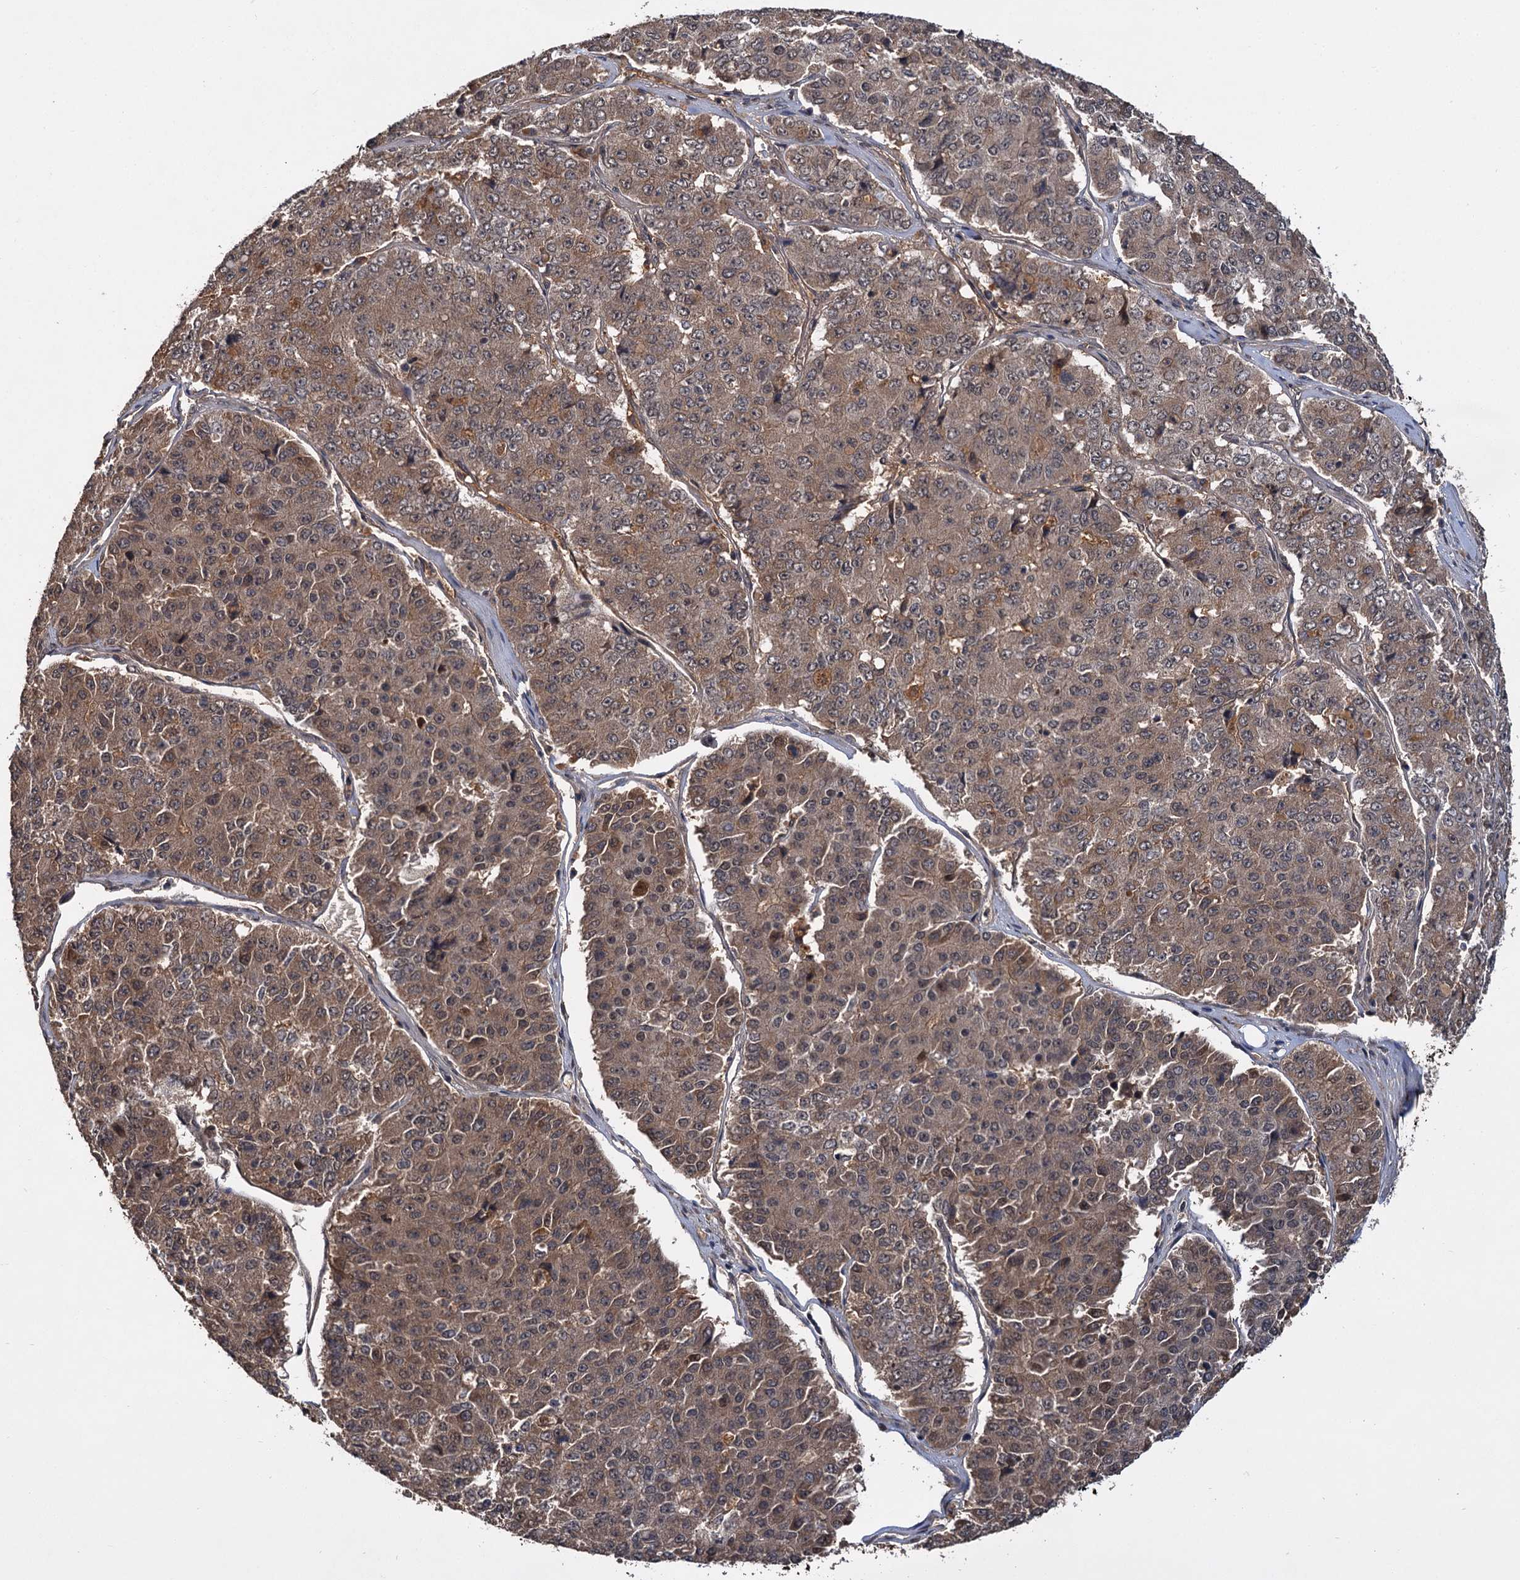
{"staining": {"intensity": "moderate", "quantity": ">75%", "location": "cytoplasmic/membranous,nuclear"}, "tissue": "pancreatic cancer", "cell_type": "Tumor cells", "image_type": "cancer", "snomed": [{"axis": "morphology", "description": "Adenocarcinoma, NOS"}, {"axis": "topography", "description": "Pancreas"}], "caption": "Adenocarcinoma (pancreatic) tissue demonstrates moderate cytoplasmic/membranous and nuclear expression in about >75% of tumor cells, visualized by immunohistochemistry.", "gene": "MBD6", "patient": {"sex": "male", "age": 50}}